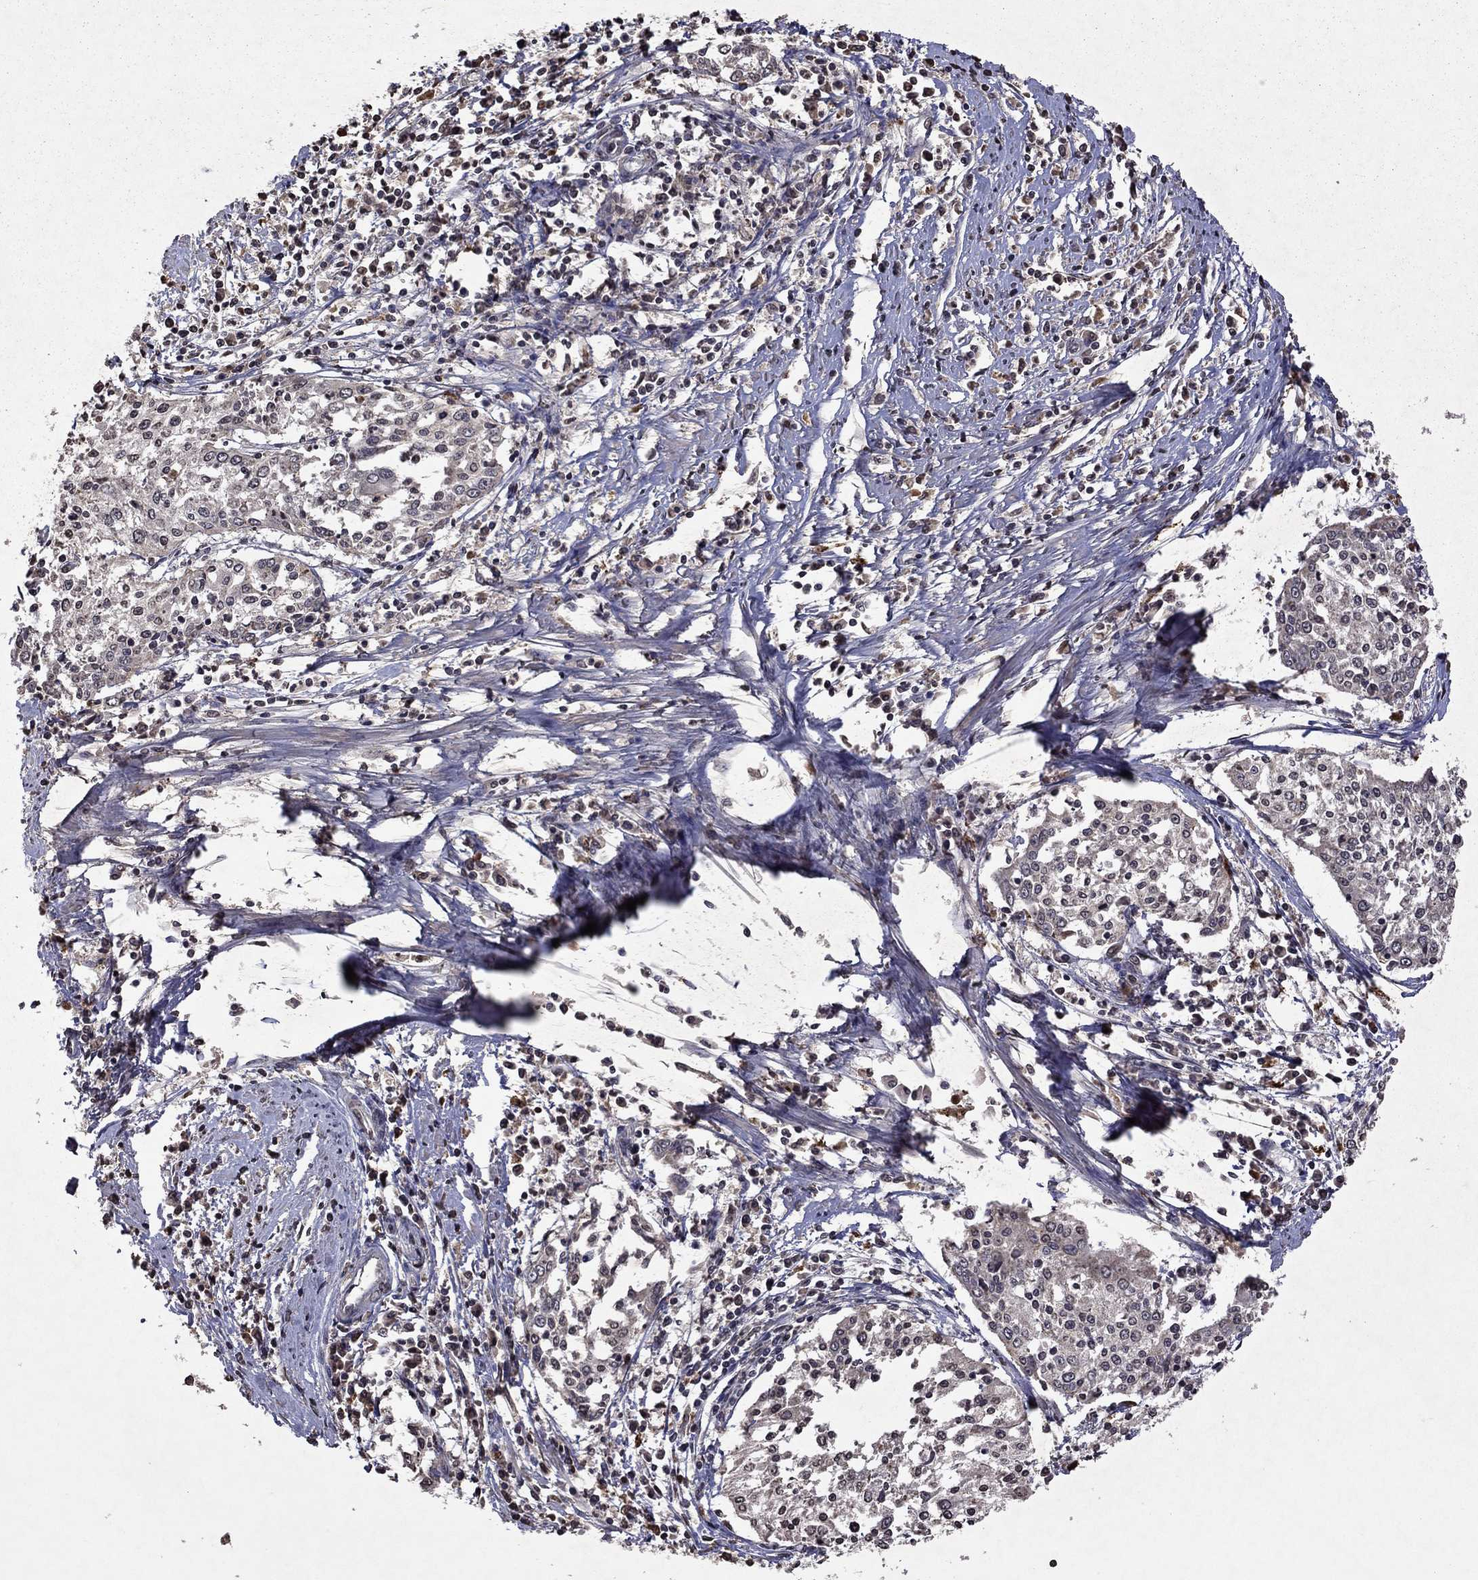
{"staining": {"intensity": "negative", "quantity": "none", "location": "none"}, "tissue": "cervical cancer", "cell_type": "Tumor cells", "image_type": "cancer", "snomed": [{"axis": "morphology", "description": "Squamous cell carcinoma, NOS"}, {"axis": "topography", "description": "Cervix"}], "caption": "High magnification brightfield microscopy of squamous cell carcinoma (cervical) stained with DAB (brown) and counterstained with hematoxylin (blue): tumor cells show no significant positivity.", "gene": "NLGN1", "patient": {"sex": "female", "age": 41}}